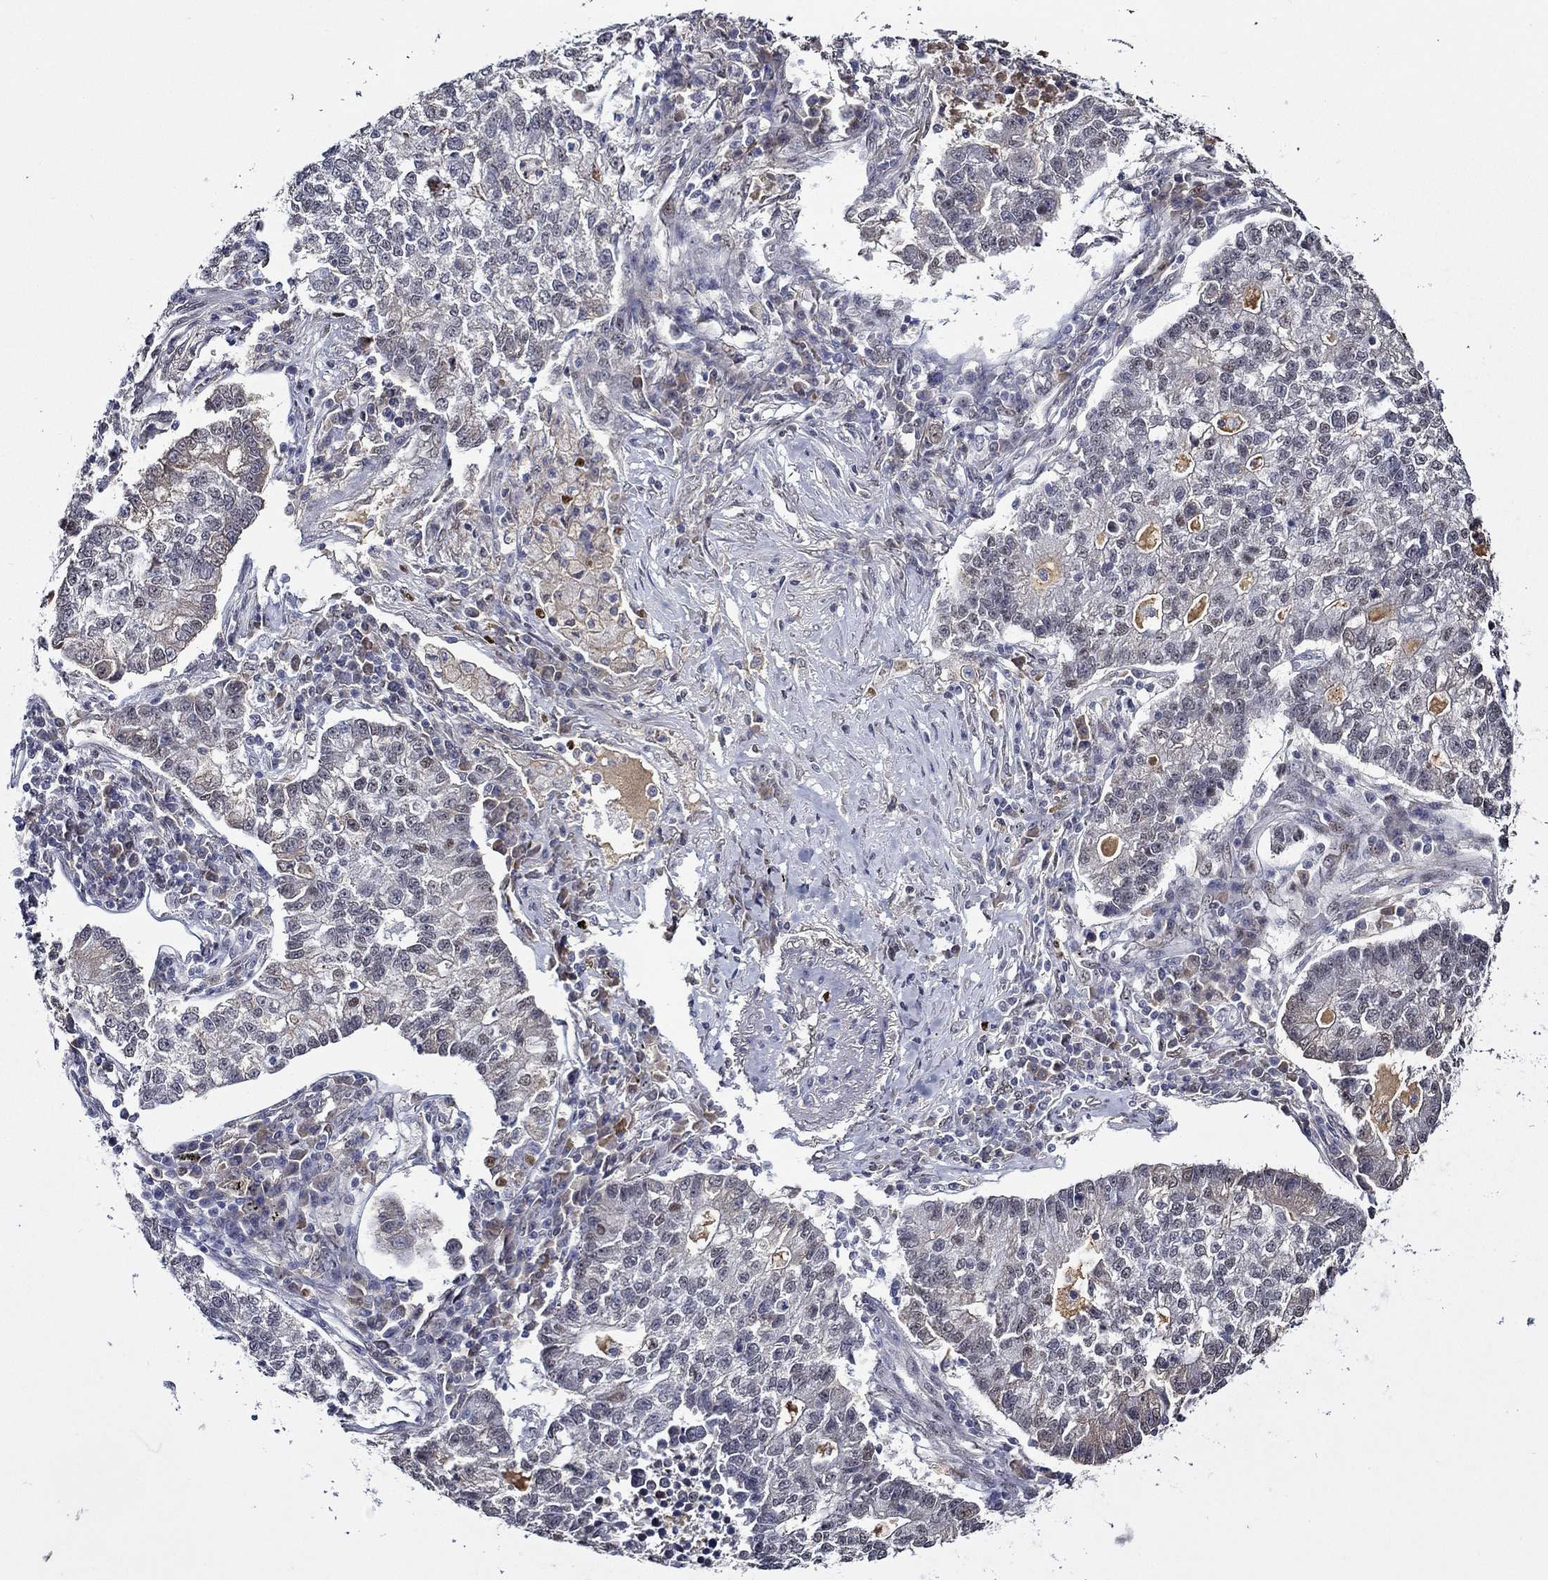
{"staining": {"intensity": "negative", "quantity": "none", "location": "none"}, "tissue": "lung cancer", "cell_type": "Tumor cells", "image_type": "cancer", "snomed": [{"axis": "morphology", "description": "Adenocarcinoma, NOS"}, {"axis": "topography", "description": "Lung"}], "caption": "Immunohistochemistry photomicrograph of neoplastic tissue: human adenocarcinoma (lung) stained with DAB exhibits no significant protein expression in tumor cells. (DAB IHC visualized using brightfield microscopy, high magnification).", "gene": "GATA2", "patient": {"sex": "male", "age": 57}}